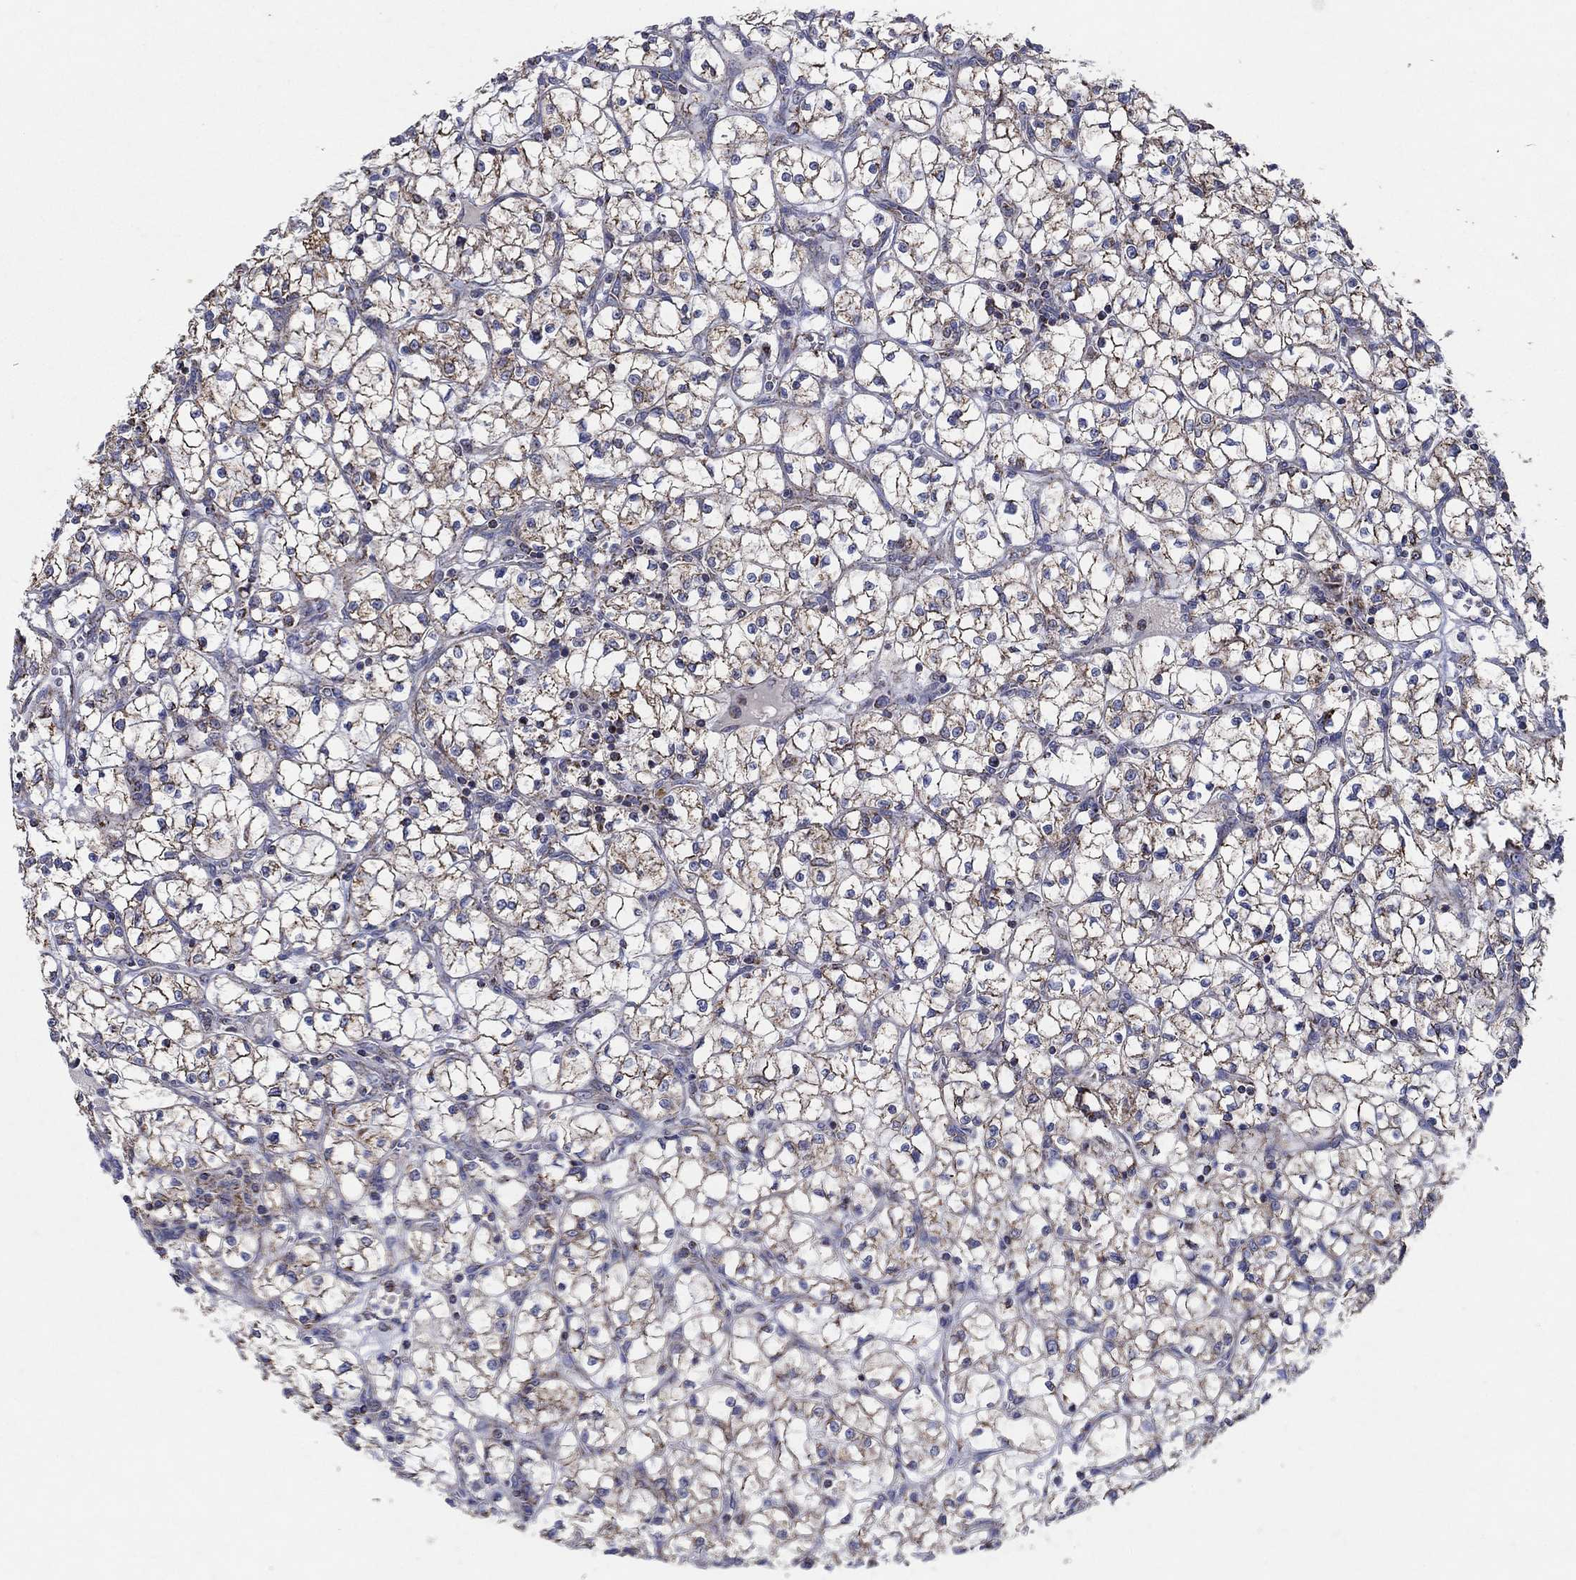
{"staining": {"intensity": "moderate", "quantity": "25%-75%", "location": "cytoplasmic/membranous"}, "tissue": "renal cancer", "cell_type": "Tumor cells", "image_type": "cancer", "snomed": [{"axis": "morphology", "description": "Adenocarcinoma, NOS"}, {"axis": "topography", "description": "Kidney"}], "caption": "Adenocarcinoma (renal) stained with a brown dye displays moderate cytoplasmic/membranous positive positivity in approximately 25%-75% of tumor cells.", "gene": "C9orf85", "patient": {"sex": "female", "age": 64}}